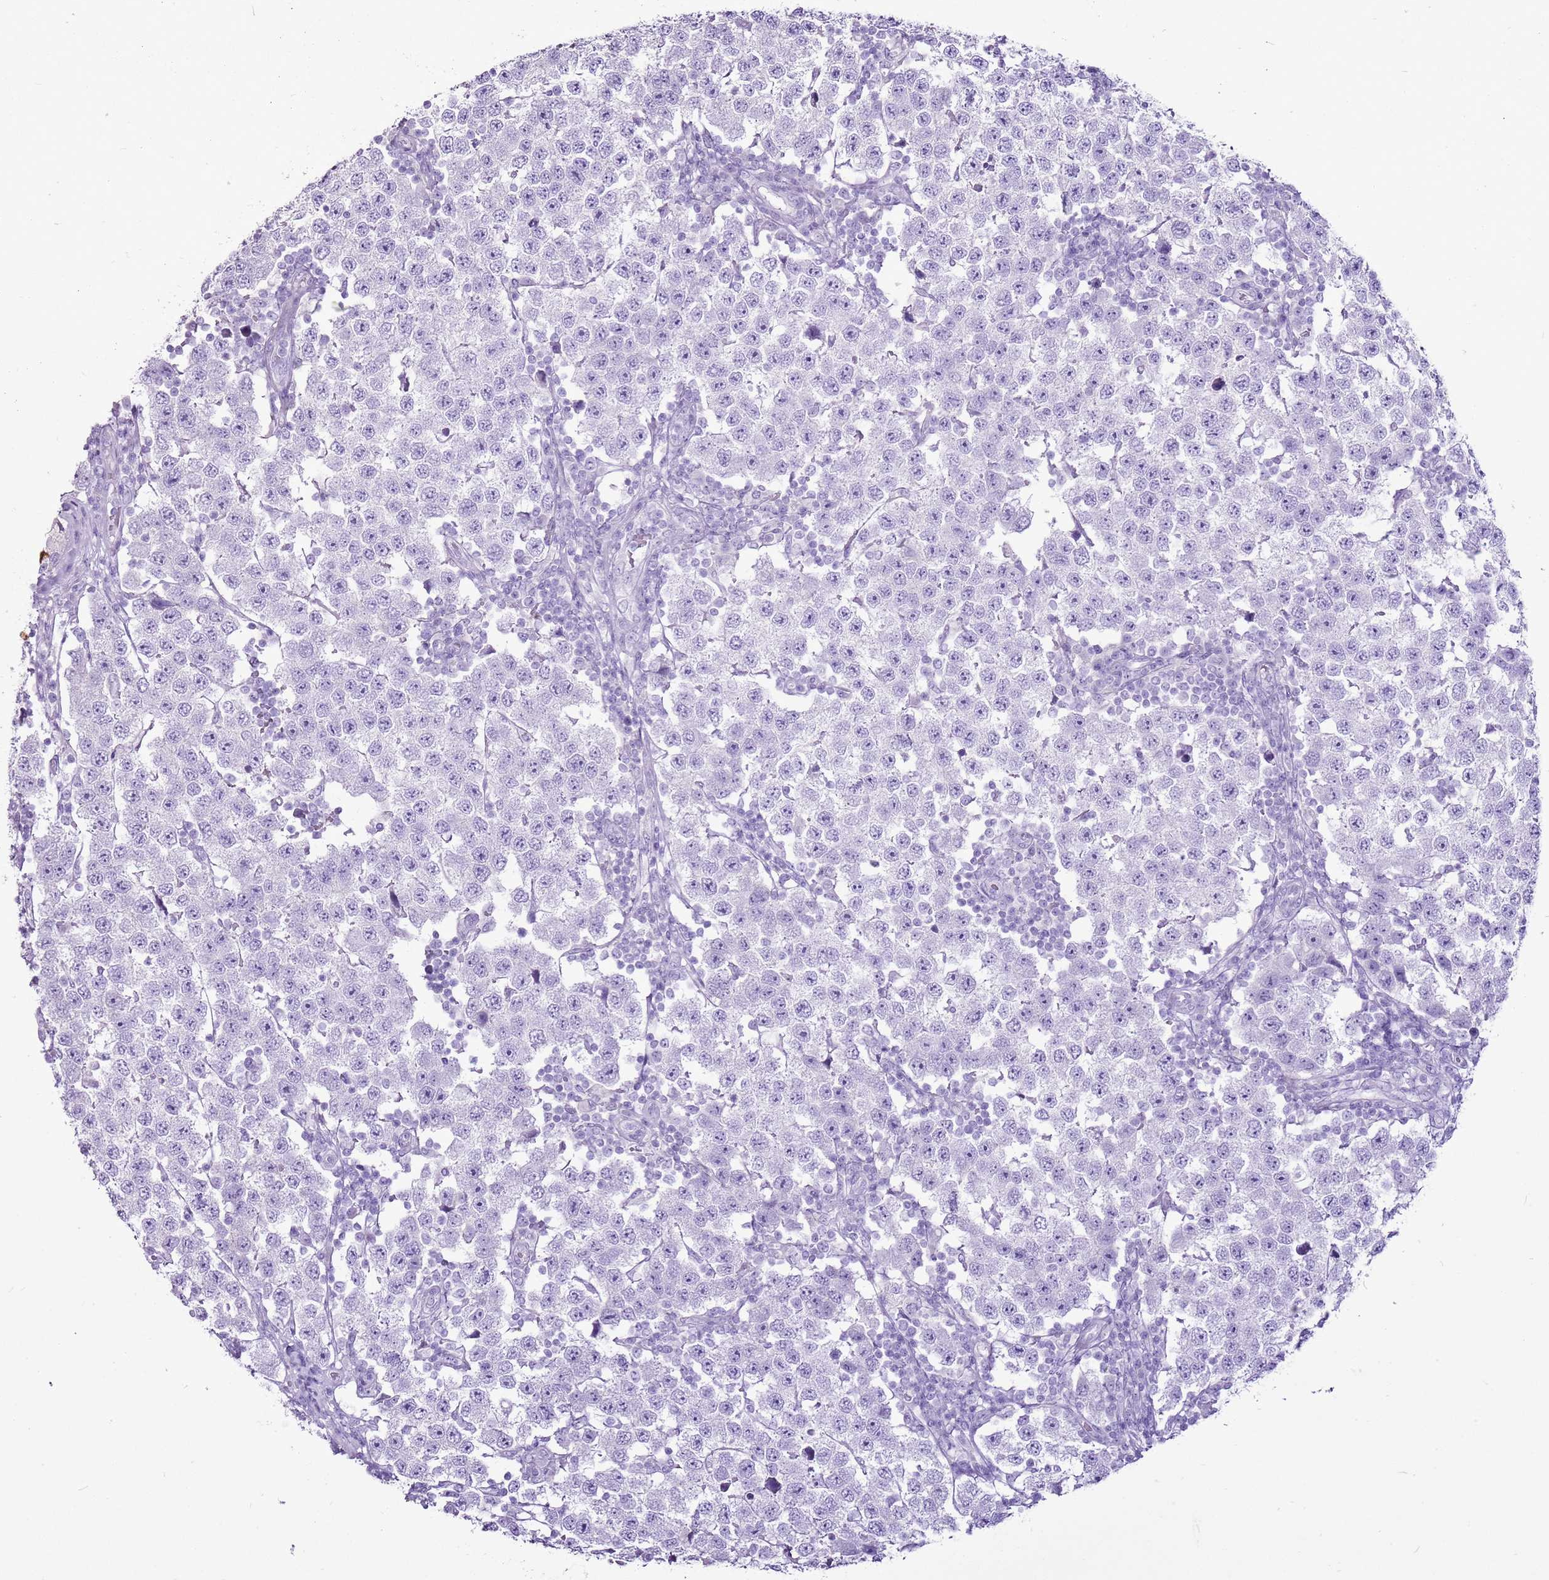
{"staining": {"intensity": "negative", "quantity": "none", "location": "none"}, "tissue": "testis cancer", "cell_type": "Tumor cells", "image_type": "cancer", "snomed": [{"axis": "morphology", "description": "Seminoma, NOS"}, {"axis": "topography", "description": "Testis"}], "caption": "Immunohistochemistry photomicrograph of testis cancer stained for a protein (brown), which shows no expression in tumor cells.", "gene": "CNFN", "patient": {"sex": "male", "age": 34}}